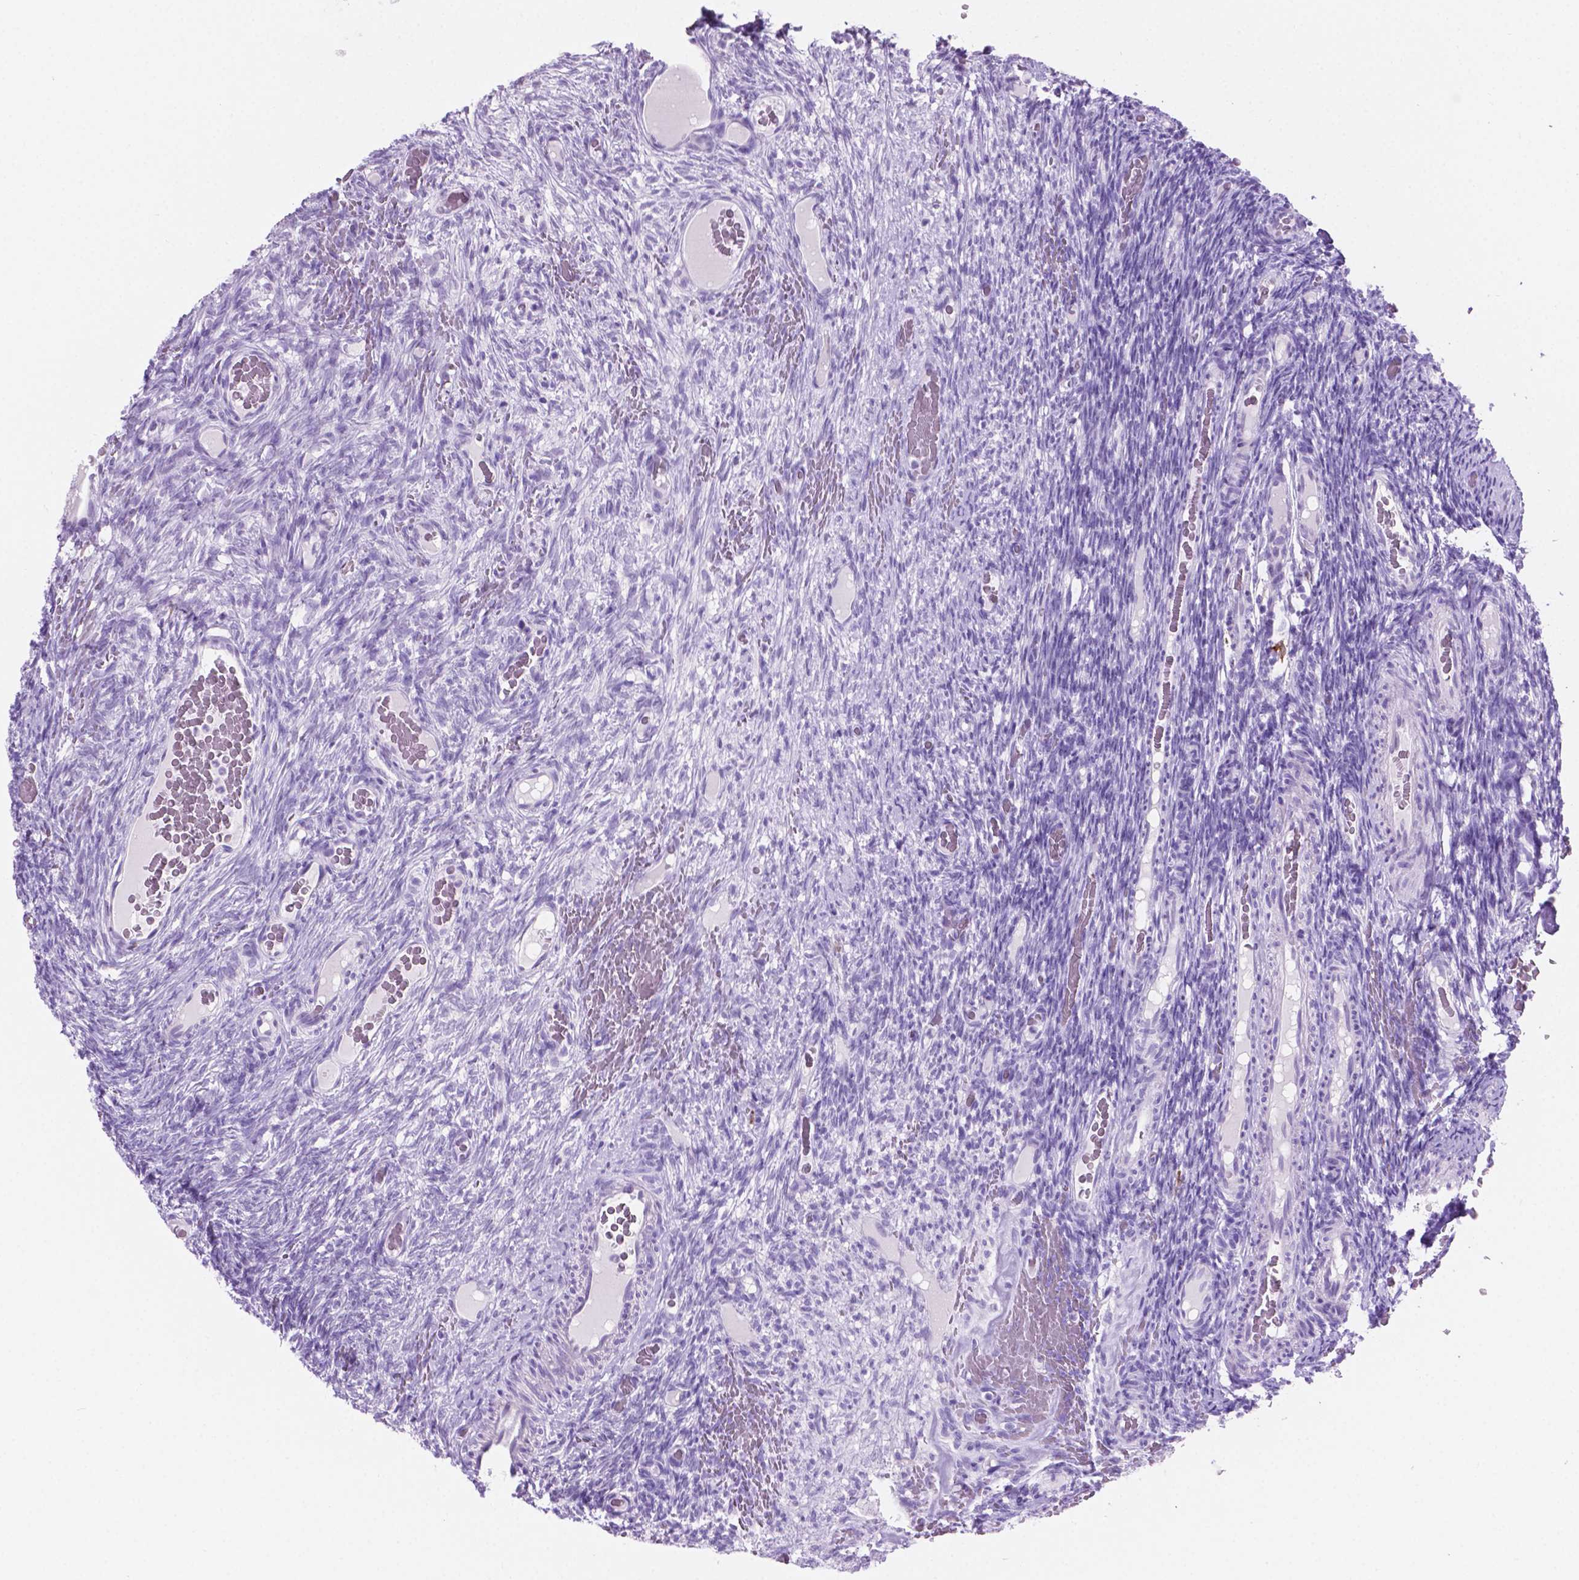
{"staining": {"intensity": "negative", "quantity": "none", "location": "none"}, "tissue": "ovary", "cell_type": "Follicle cells", "image_type": "normal", "snomed": [{"axis": "morphology", "description": "Normal tissue, NOS"}, {"axis": "topography", "description": "Ovary"}], "caption": "The photomicrograph reveals no staining of follicle cells in unremarkable ovary.", "gene": "GRIN2B", "patient": {"sex": "female", "age": 34}}